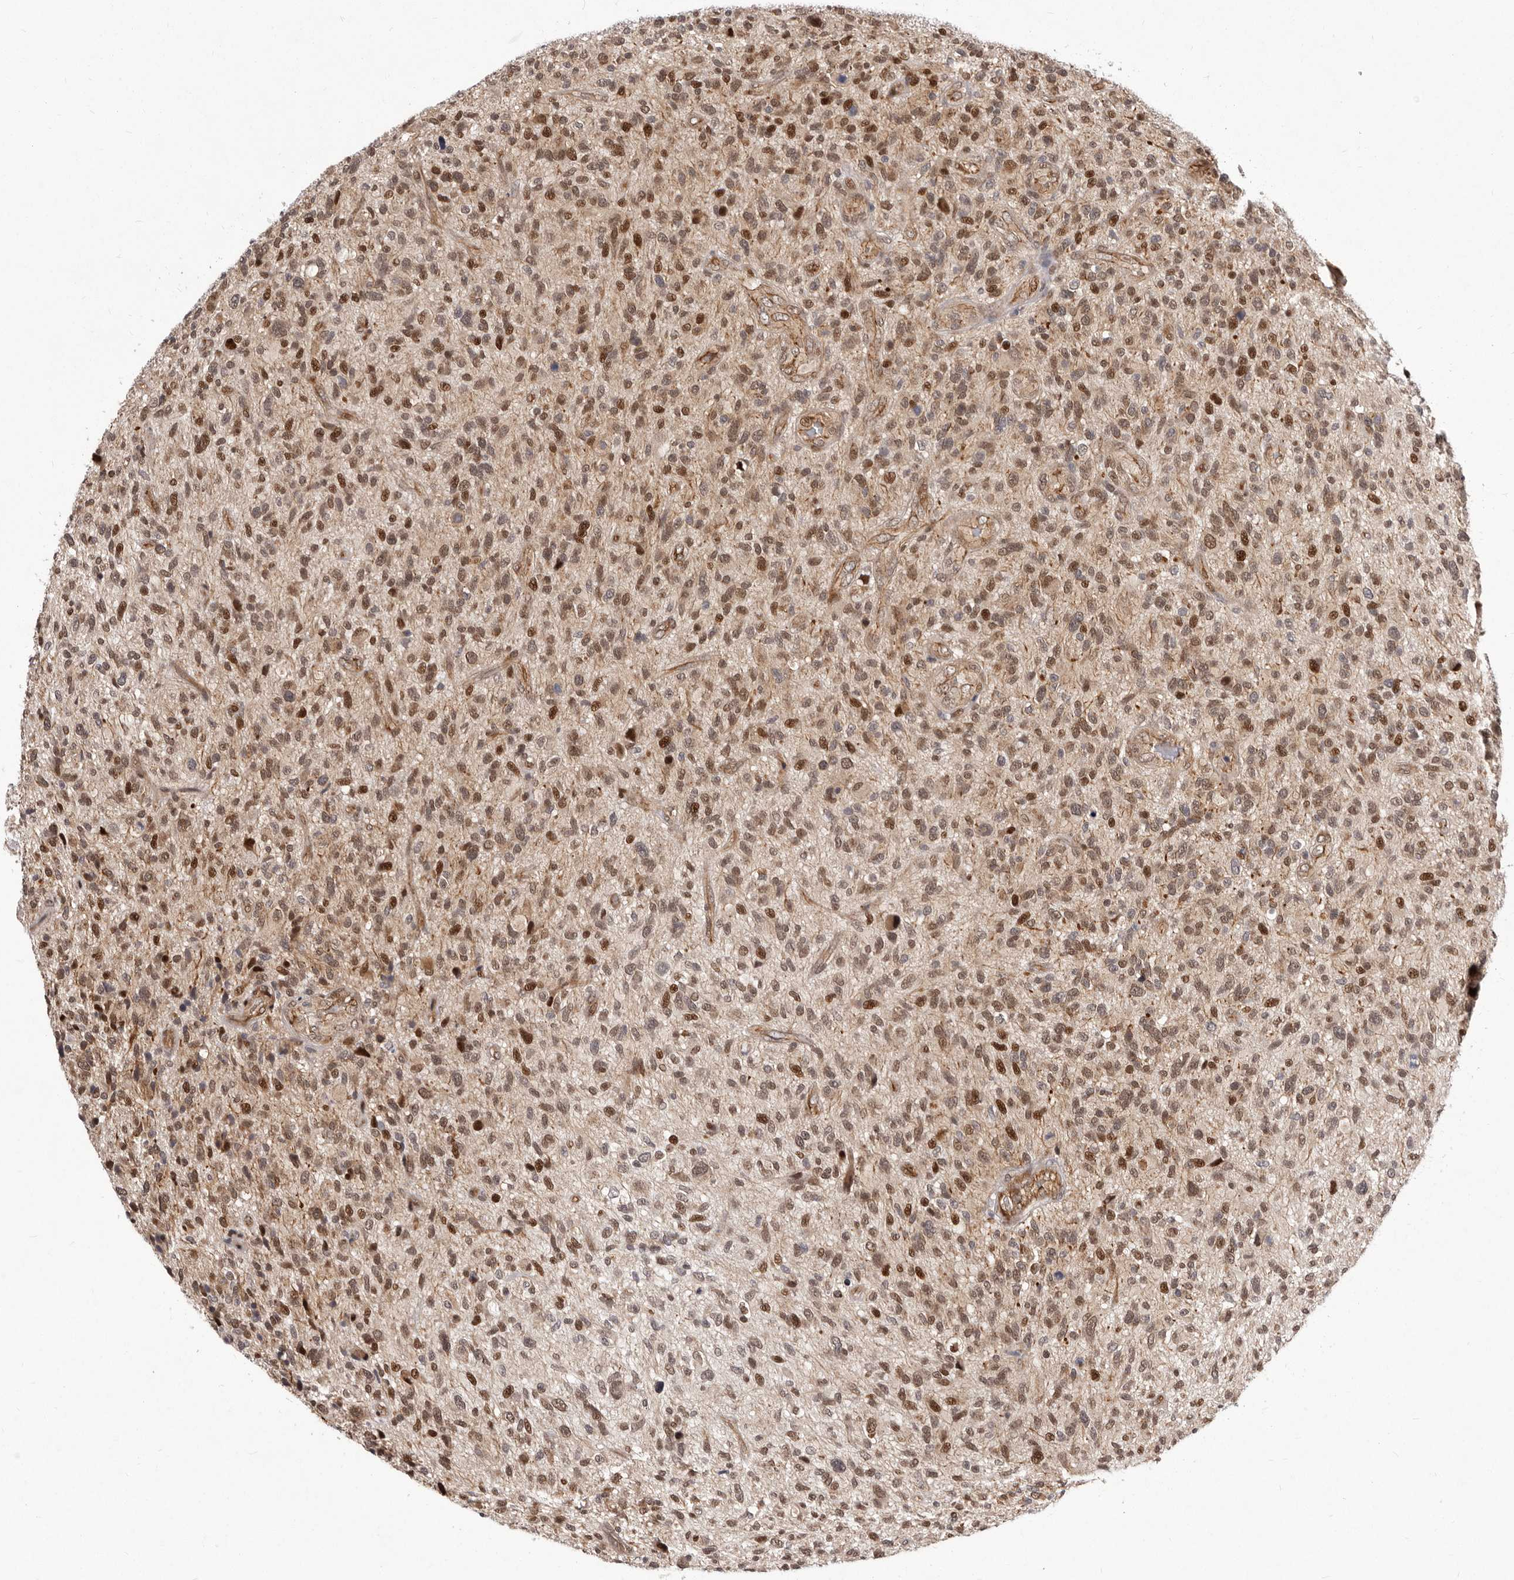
{"staining": {"intensity": "moderate", "quantity": ">75%", "location": "cytoplasmic/membranous,nuclear"}, "tissue": "glioma", "cell_type": "Tumor cells", "image_type": "cancer", "snomed": [{"axis": "morphology", "description": "Glioma, malignant, High grade"}, {"axis": "topography", "description": "Brain"}], "caption": "A brown stain highlights moderate cytoplasmic/membranous and nuclear positivity of a protein in glioma tumor cells. (DAB IHC, brown staining for protein, blue staining for nuclei).", "gene": "GLRX3", "patient": {"sex": "male", "age": 47}}